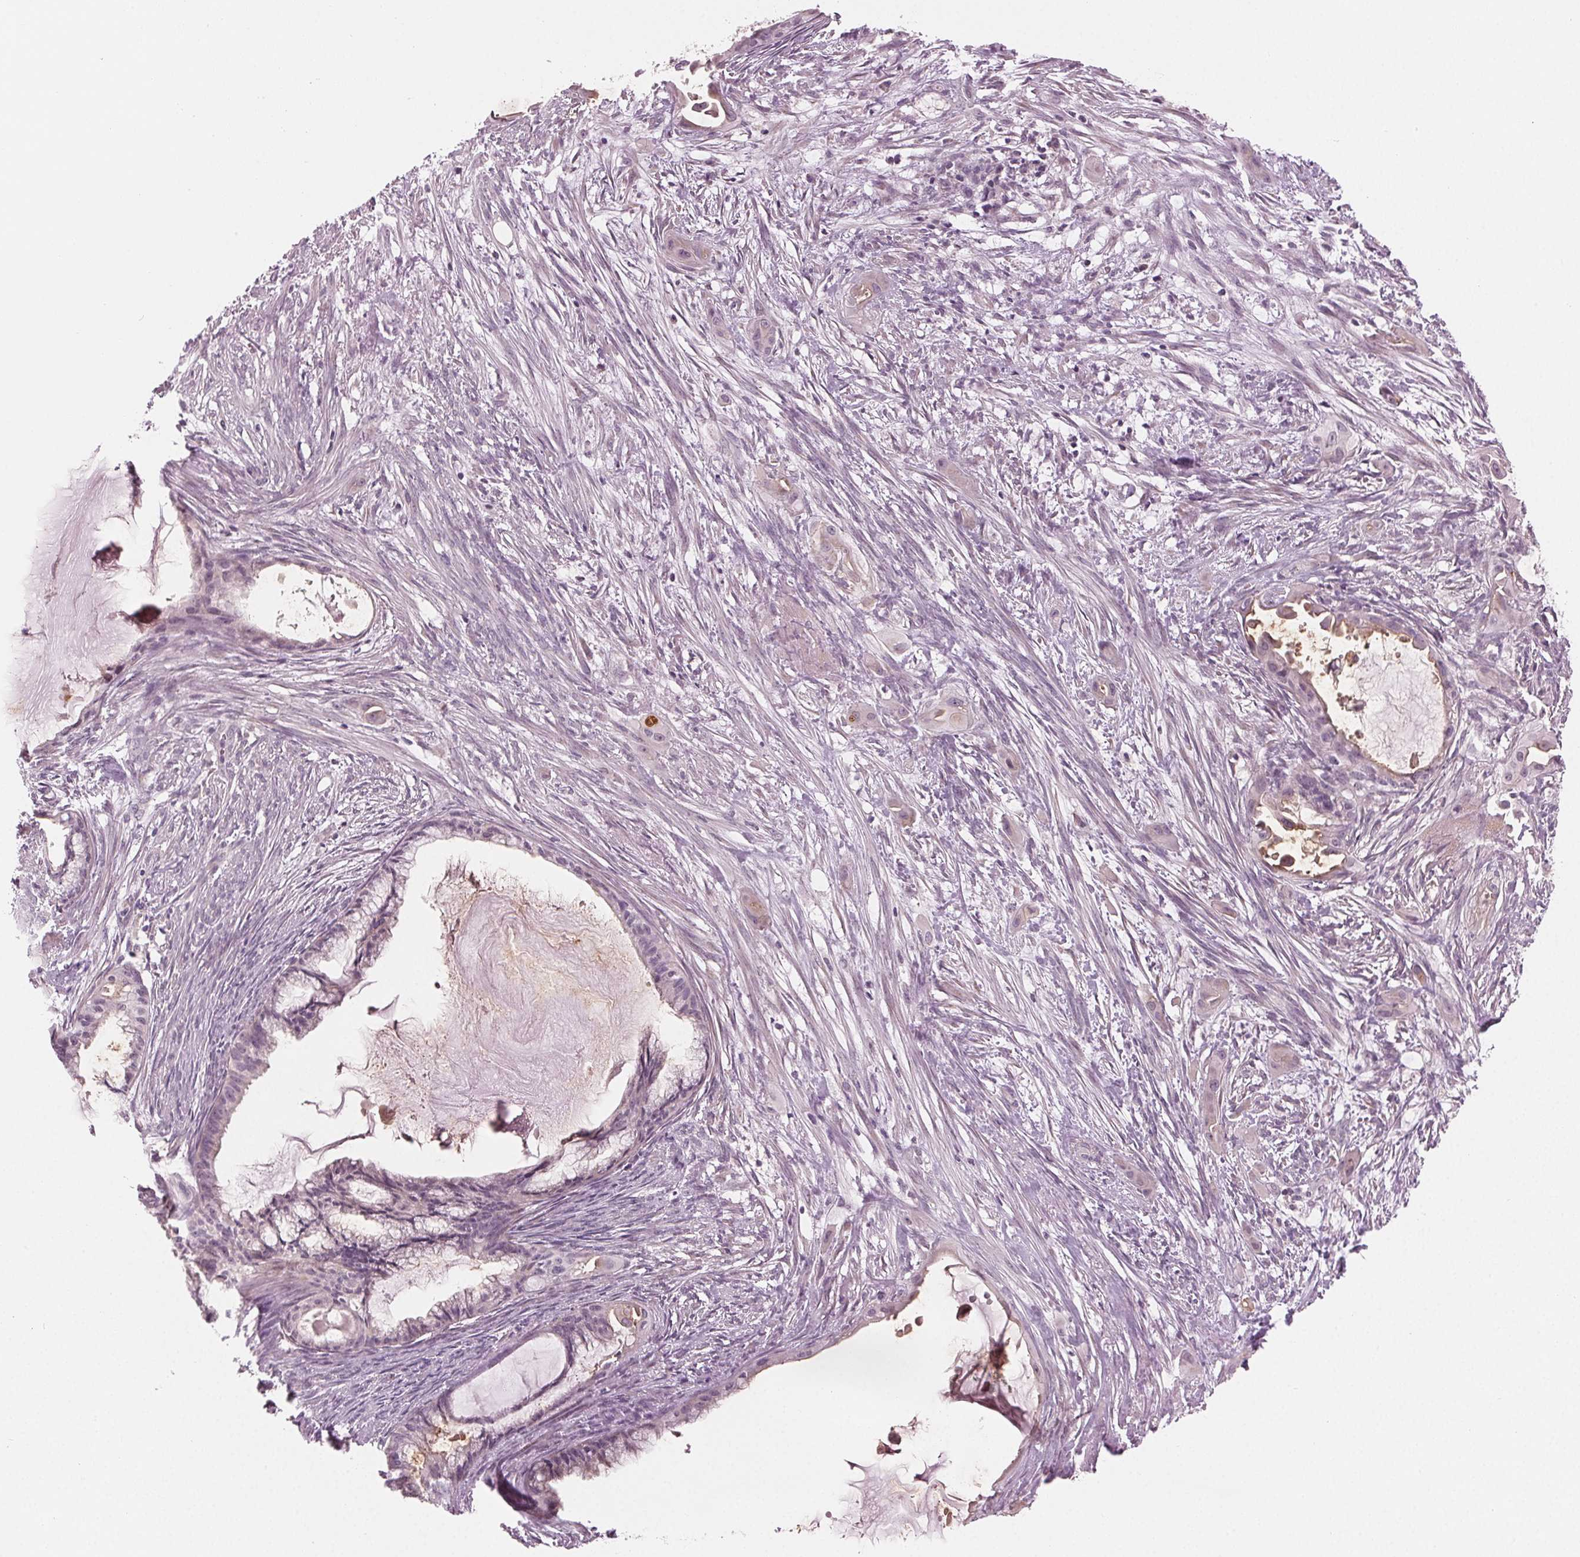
{"staining": {"intensity": "negative", "quantity": "none", "location": "none"}, "tissue": "endometrial cancer", "cell_type": "Tumor cells", "image_type": "cancer", "snomed": [{"axis": "morphology", "description": "Adenocarcinoma, NOS"}, {"axis": "topography", "description": "Endometrium"}], "caption": "The photomicrograph displays no staining of tumor cells in adenocarcinoma (endometrial).", "gene": "PRAP1", "patient": {"sex": "female", "age": 86}}